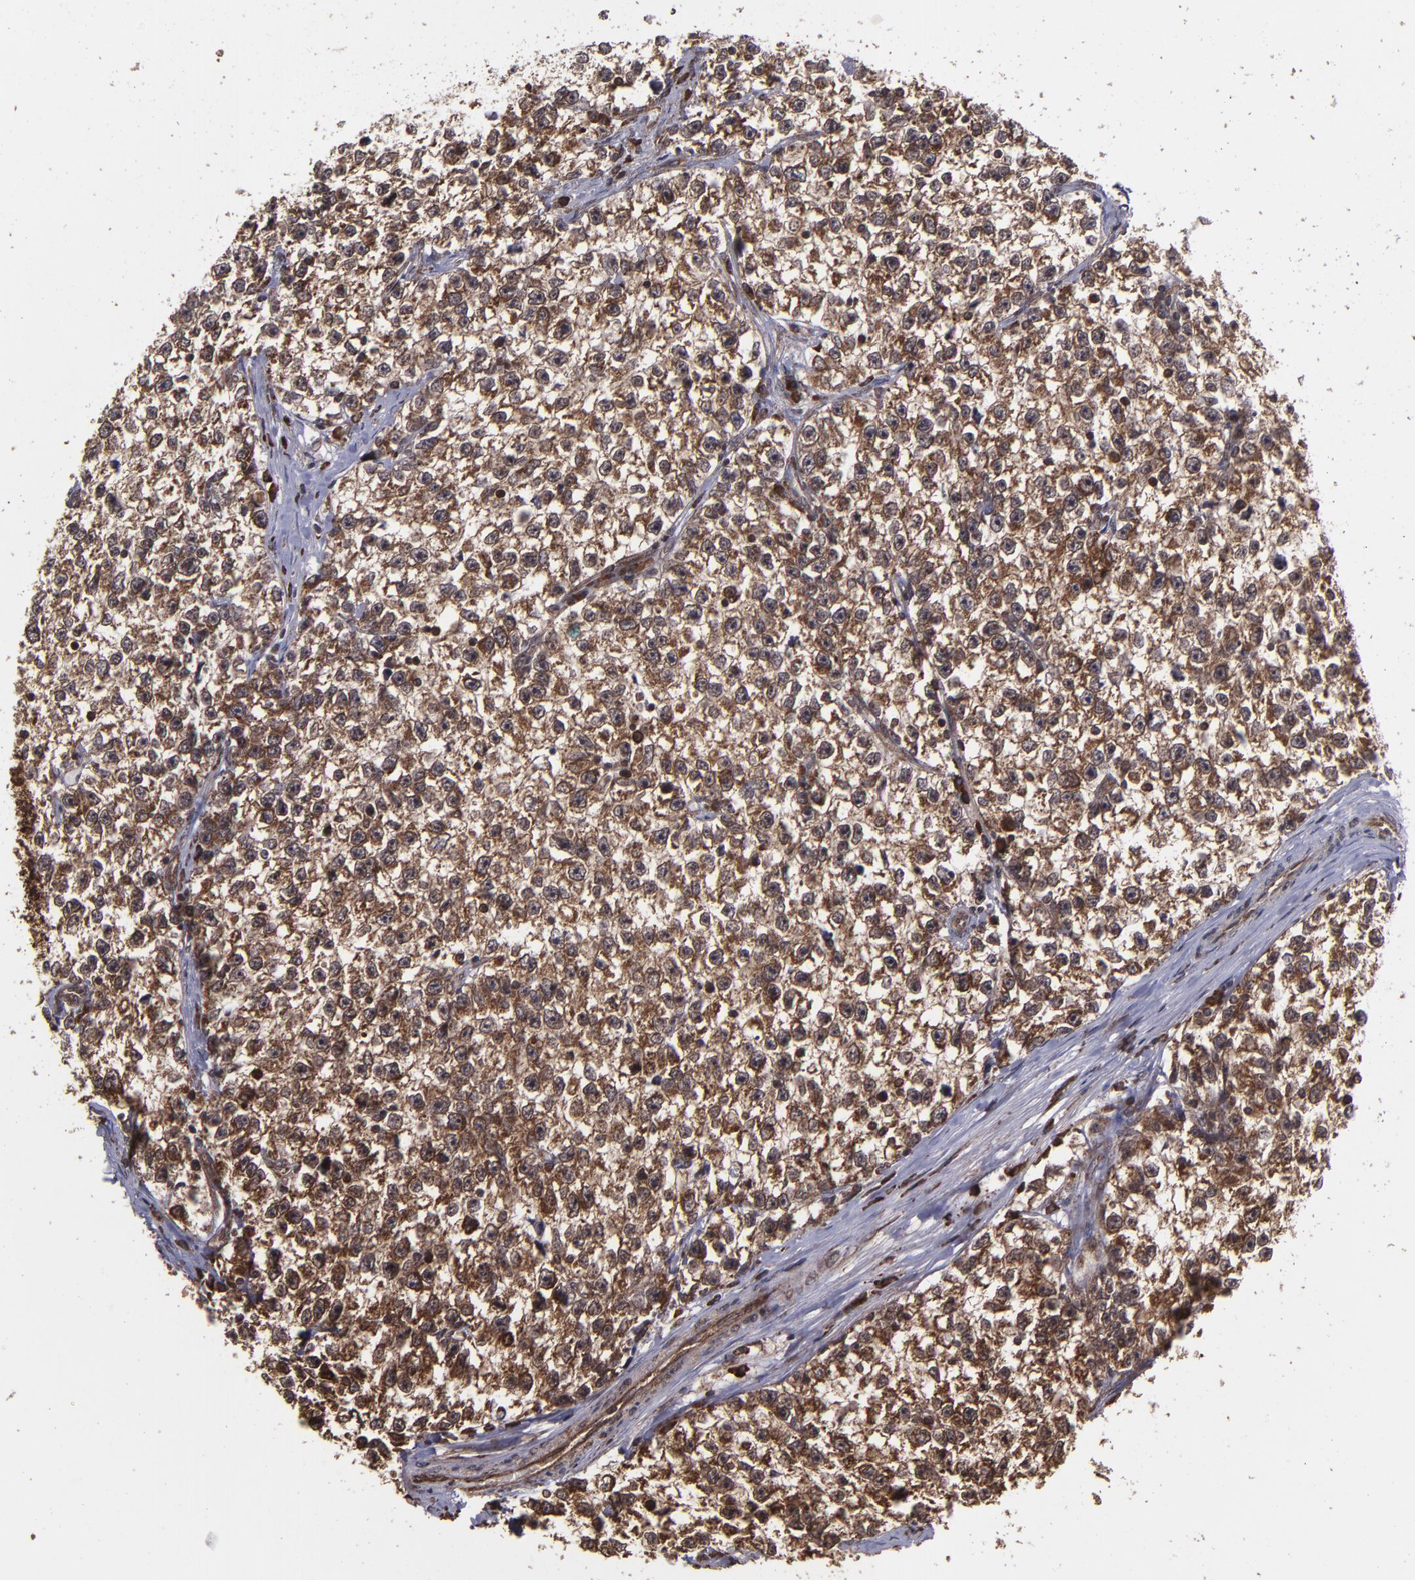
{"staining": {"intensity": "strong", "quantity": ">75%", "location": "cytoplasmic/membranous,nuclear"}, "tissue": "testis cancer", "cell_type": "Tumor cells", "image_type": "cancer", "snomed": [{"axis": "morphology", "description": "Seminoma, NOS"}, {"axis": "morphology", "description": "Carcinoma, Embryonal, NOS"}, {"axis": "topography", "description": "Testis"}], "caption": "Testis embryonal carcinoma was stained to show a protein in brown. There is high levels of strong cytoplasmic/membranous and nuclear positivity in about >75% of tumor cells. (Brightfield microscopy of DAB IHC at high magnification).", "gene": "EIF4ENIF1", "patient": {"sex": "male", "age": 30}}